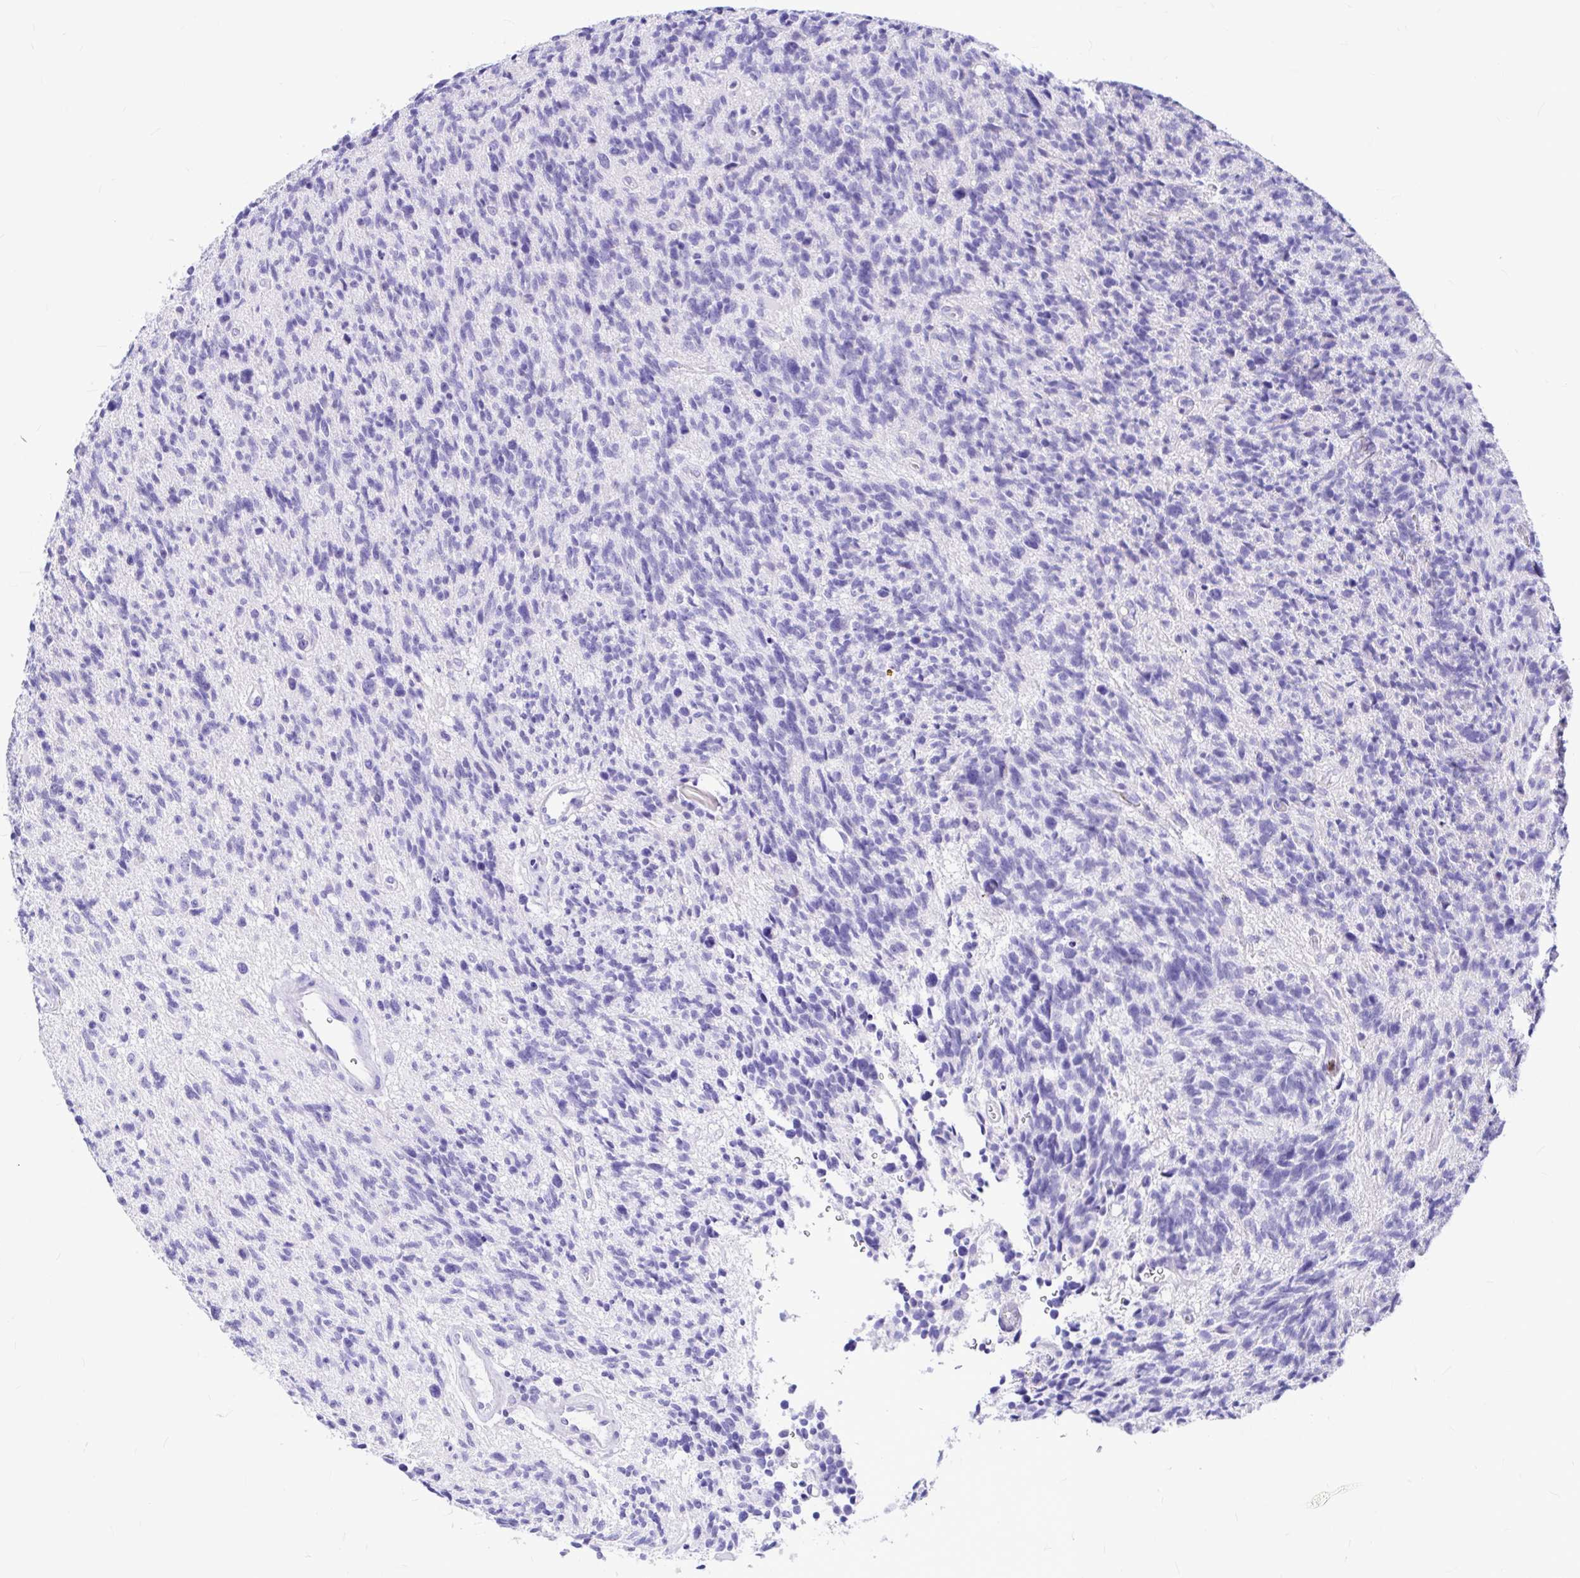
{"staining": {"intensity": "negative", "quantity": "none", "location": "none"}, "tissue": "glioma", "cell_type": "Tumor cells", "image_type": "cancer", "snomed": [{"axis": "morphology", "description": "Glioma, malignant, High grade"}, {"axis": "topography", "description": "Brain"}], "caption": "A micrograph of human glioma is negative for staining in tumor cells. The staining was performed using DAB to visualize the protein expression in brown, while the nuclei were stained in blue with hematoxylin (Magnification: 20x).", "gene": "CLEC1B", "patient": {"sex": "male", "age": 29}}